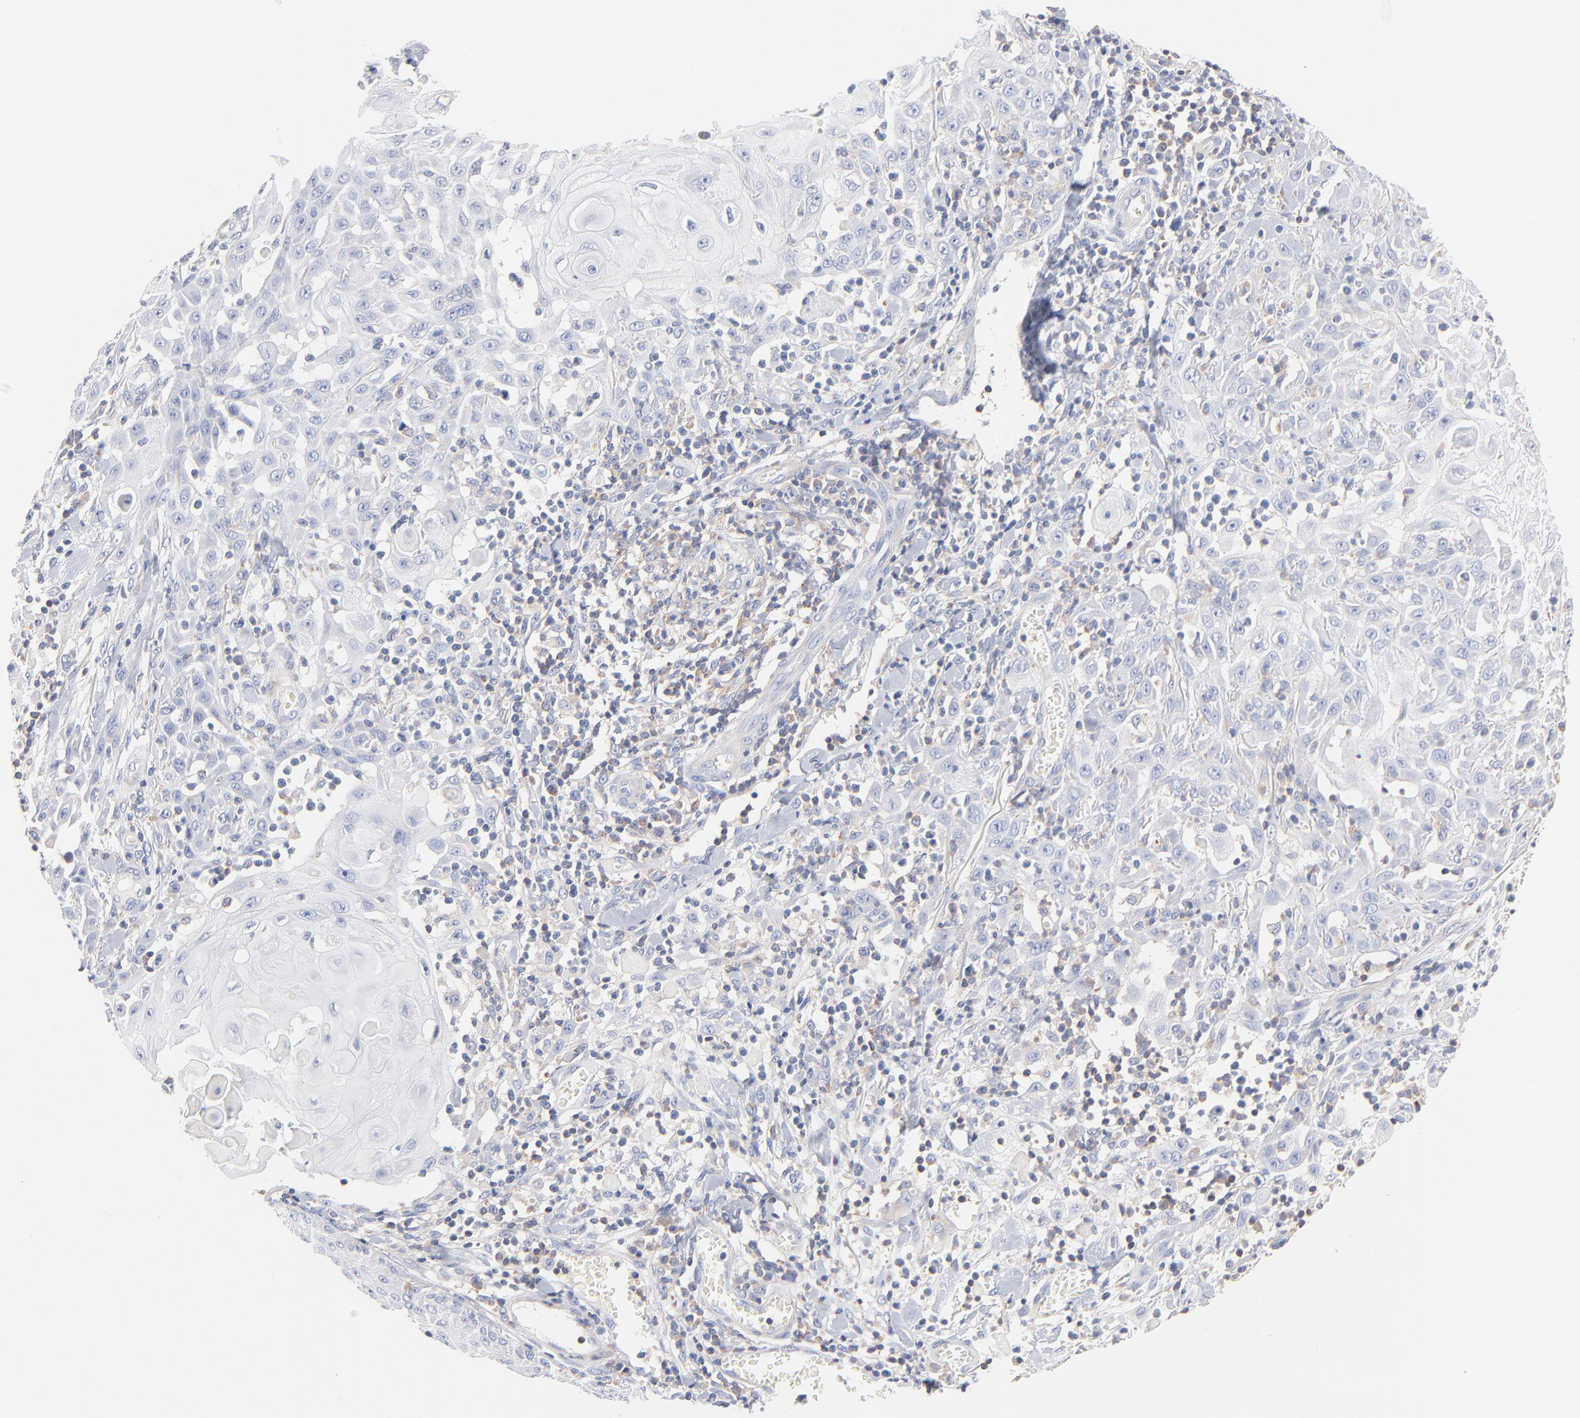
{"staining": {"intensity": "negative", "quantity": "none", "location": "none"}, "tissue": "skin cancer", "cell_type": "Tumor cells", "image_type": "cancer", "snomed": [{"axis": "morphology", "description": "Squamous cell carcinoma, NOS"}, {"axis": "topography", "description": "Skin"}], "caption": "Tumor cells show no significant protein positivity in squamous cell carcinoma (skin).", "gene": "SEPTIN6", "patient": {"sex": "male", "age": 24}}